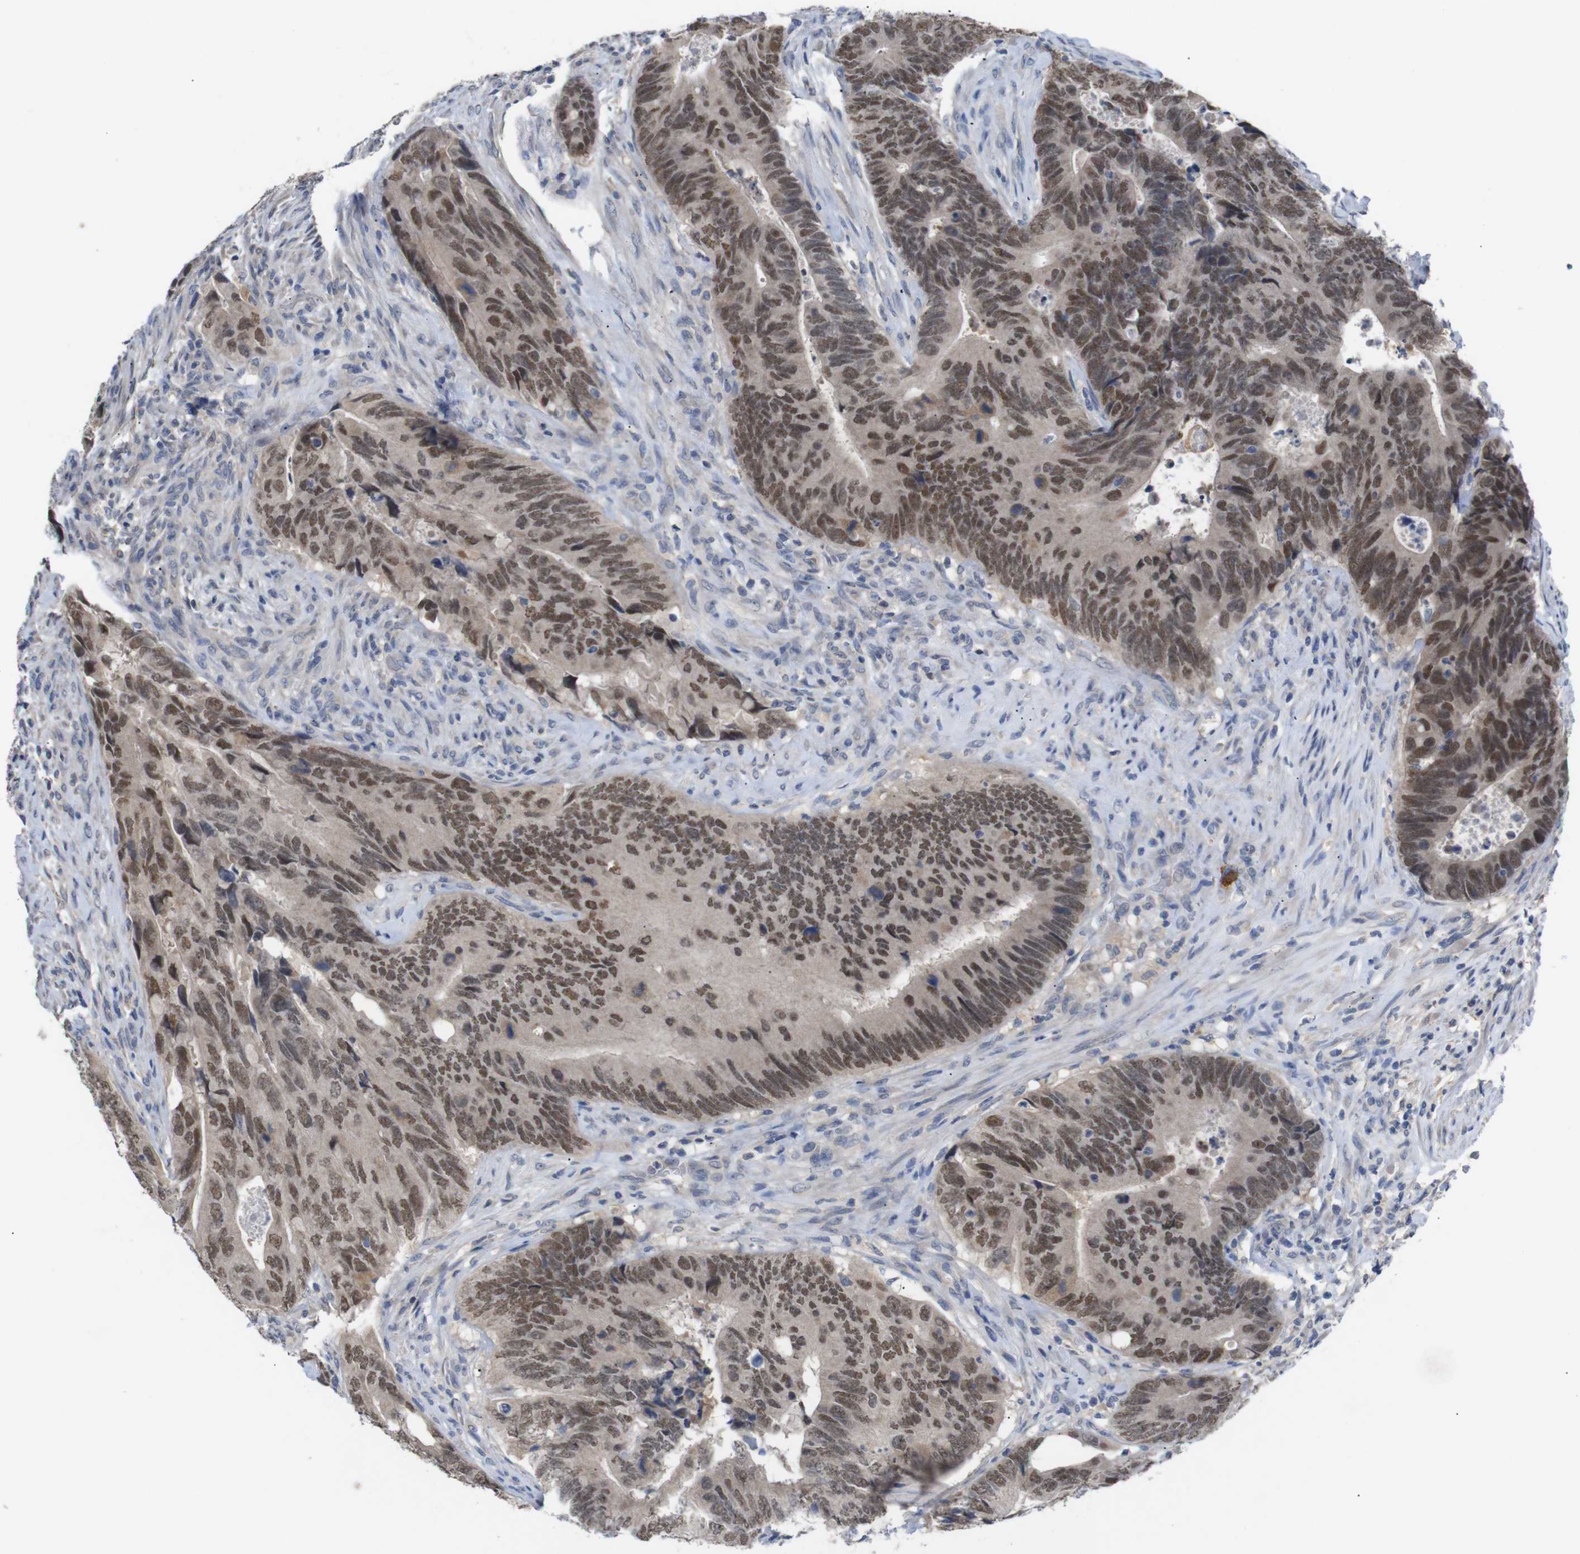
{"staining": {"intensity": "strong", "quantity": ">75%", "location": "cytoplasmic/membranous,nuclear"}, "tissue": "colorectal cancer", "cell_type": "Tumor cells", "image_type": "cancer", "snomed": [{"axis": "morphology", "description": "Normal tissue, NOS"}, {"axis": "morphology", "description": "Adenocarcinoma, NOS"}, {"axis": "topography", "description": "Colon"}], "caption": "Colorectal cancer (adenocarcinoma) was stained to show a protein in brown. There is high levels of strong cytoplasmic/membranous and nuclear staining in about >75% of tumor cells.", "gene": "HNF1A", "patient": {"sex": "male", "age": 56}}